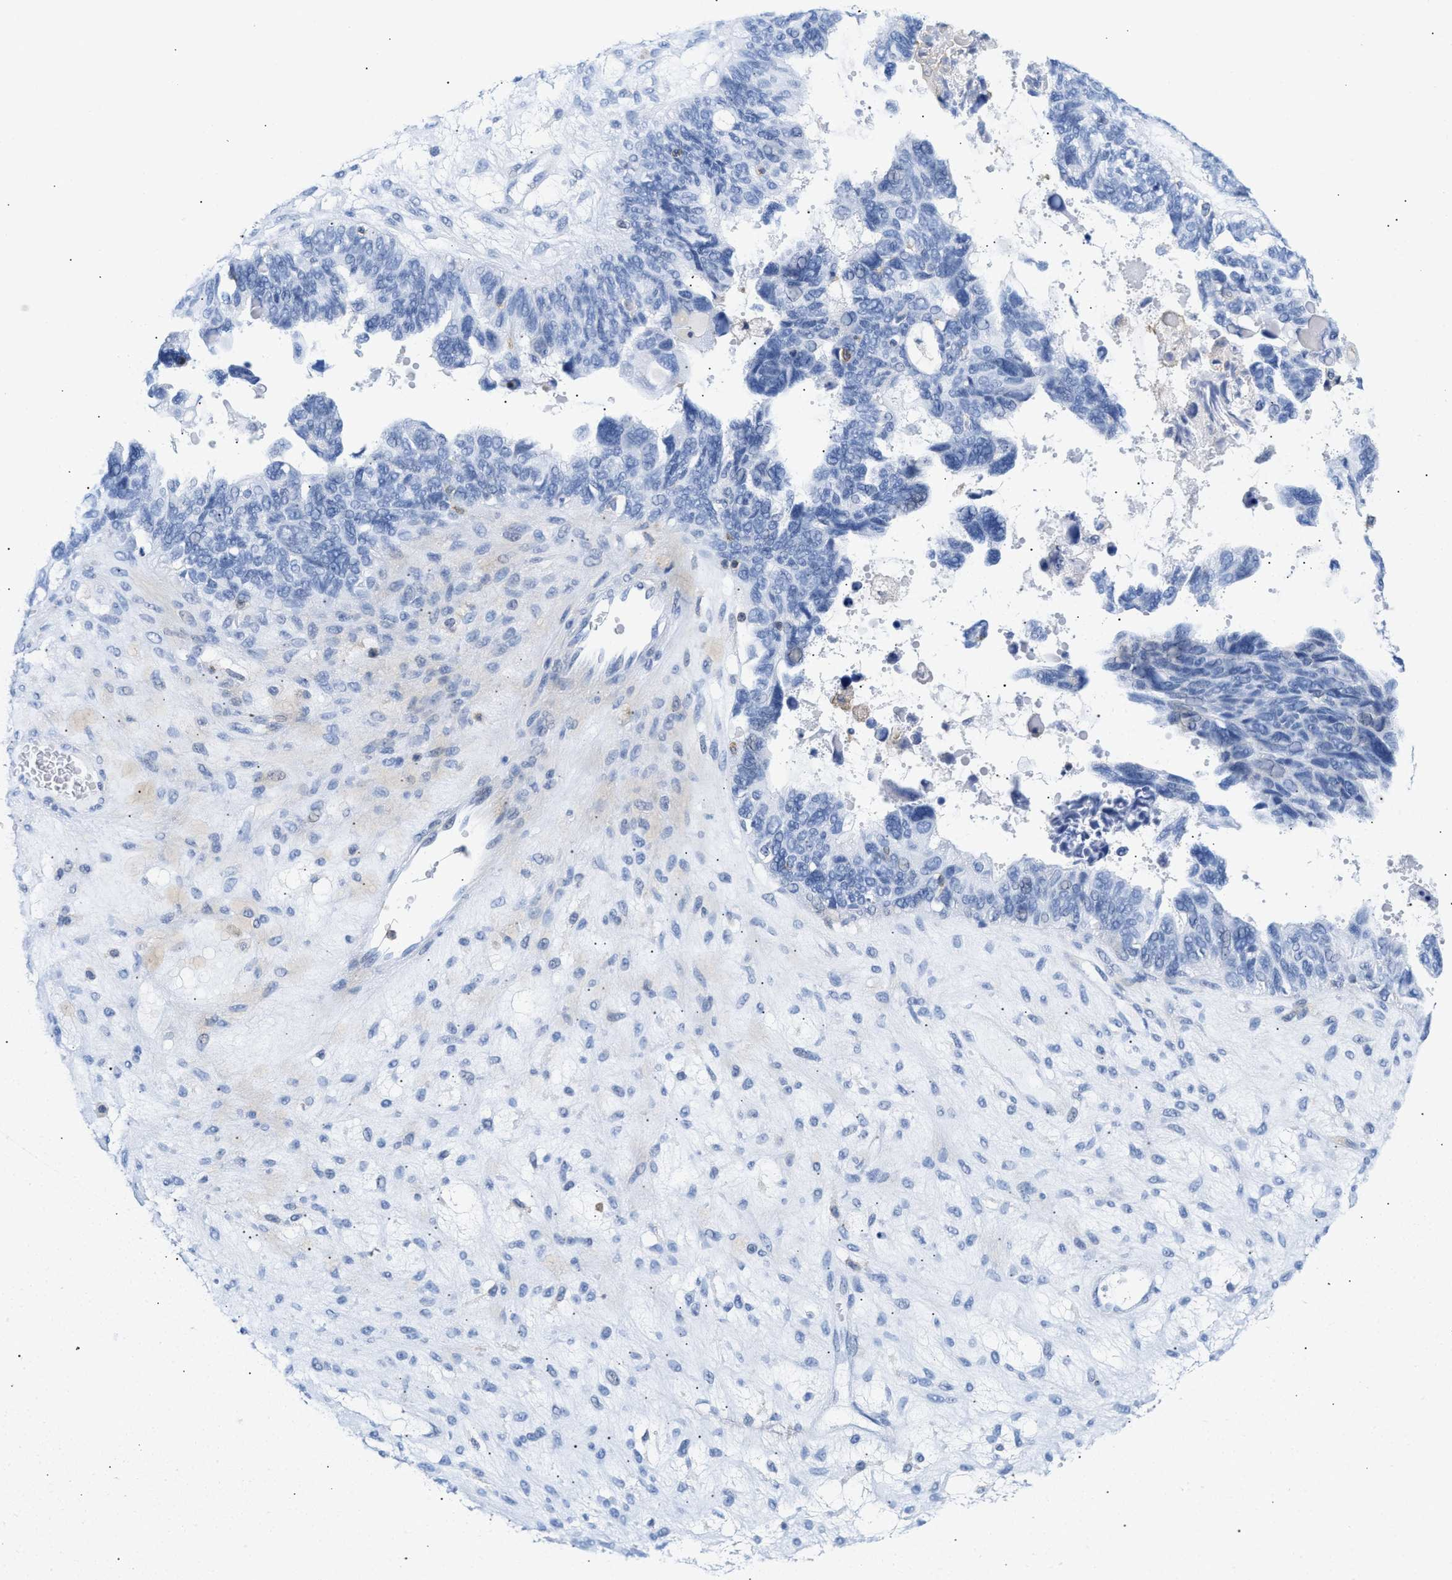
{"staining": {"intensity": "negative", "quantity": "none", "location": "none"}, "tissue": "ovarian cancer", "cell_type": "Tumor cells", "image_type": "cancer", "snomed": [{"axis": "morphology", "description": "Cystadenocarcinoma, serous, NOS"}, {"axis": "topography", "description": "Ovary"}], "caption": "High magnification brightfield microscopy of ovarian serous cystadenocarcinoma stained with DAB (brown) and counterstained with hematoxylin (blue): tumor cells show no significant staining.", "gene": "LCP1", "patient": {"sex": "female", "age": 79}}